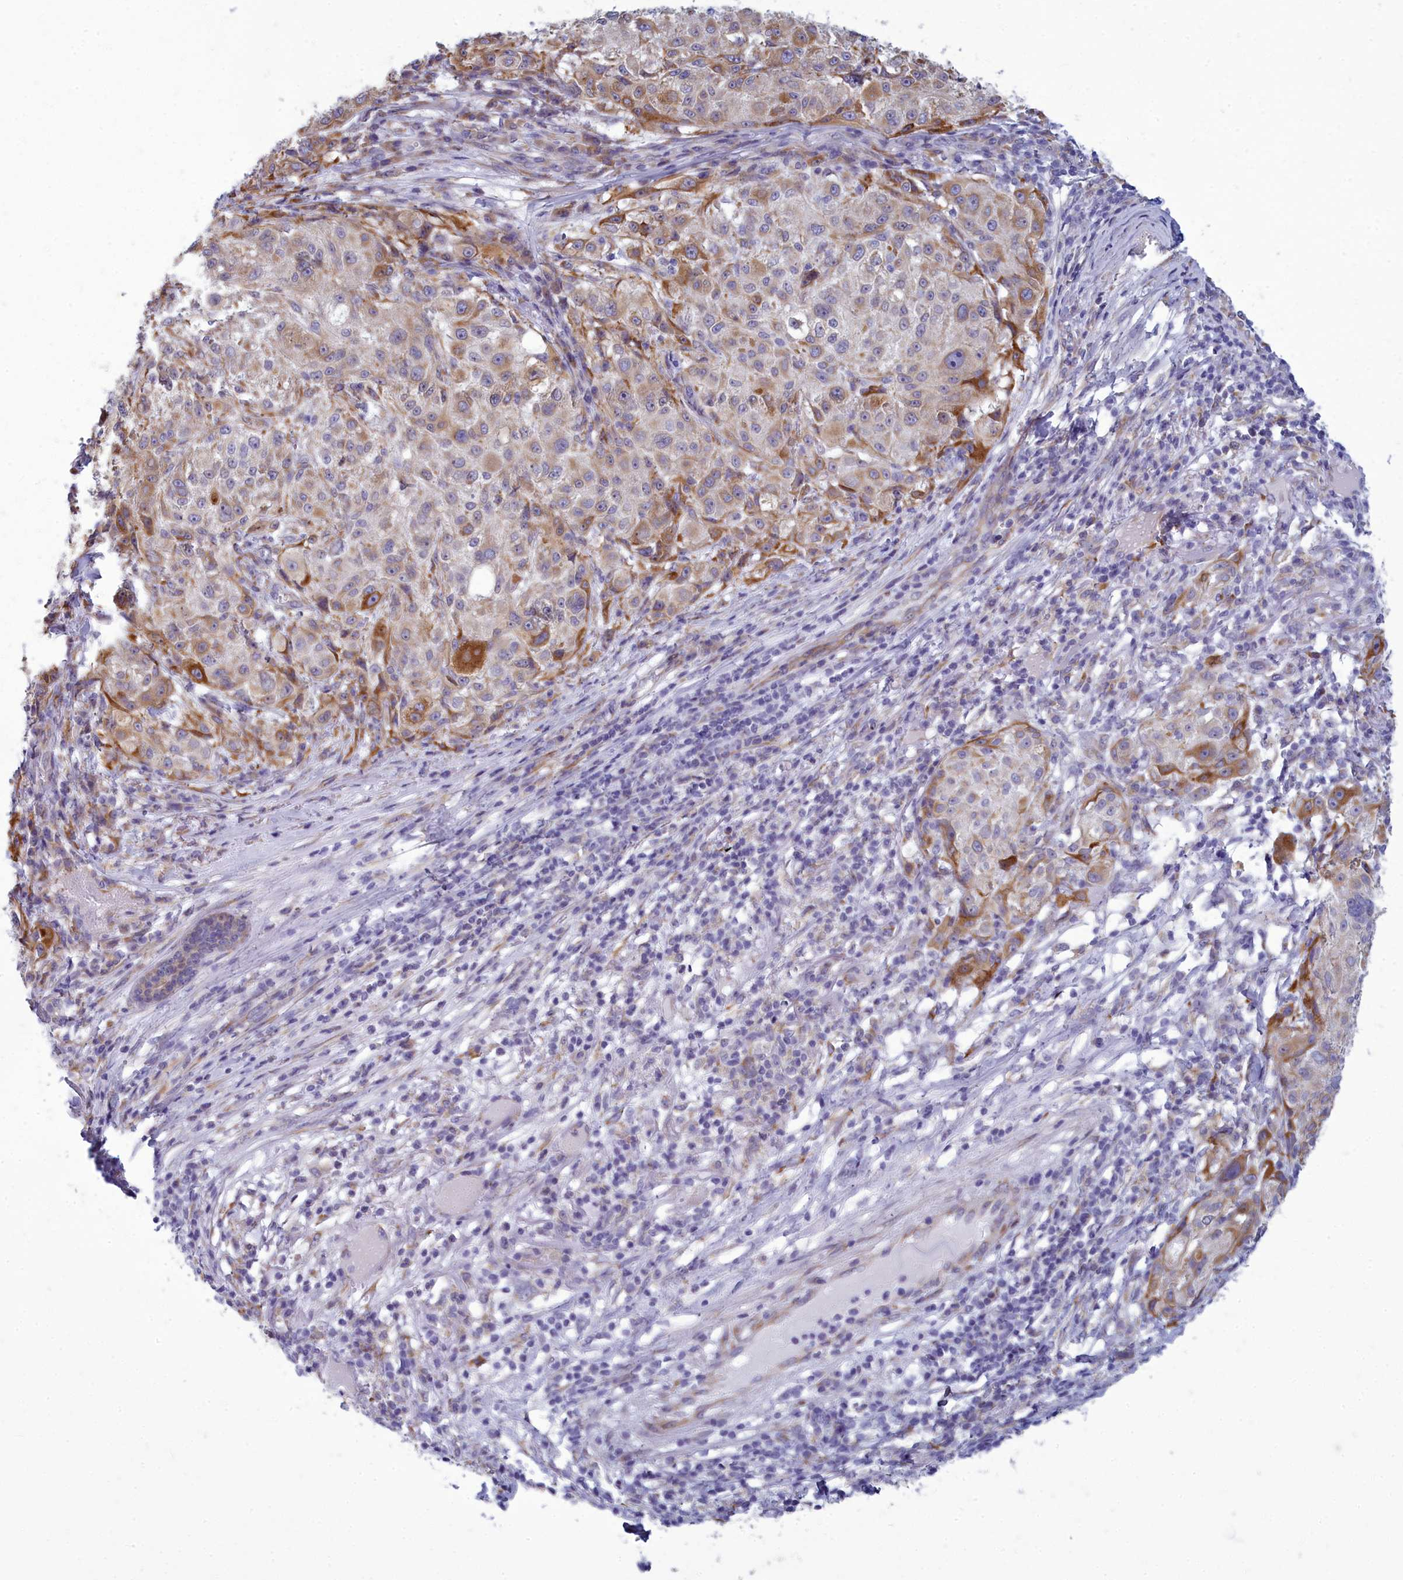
{"staining": {"intensity": "moderate", "quantity": "25%-75%", "location": "cytoplasmic/membranous"}, "tissue": "melanoma", "cell_type": "Tumor cells", "image_type": "cancer", "snomed": [{"axis": "morphology", "description": "Necrosis, NOS"}, {"axis": "morphology", "description": "Malignant melanoma, NOS"}, {"axis": "topography", "description": "Skin"}], "caption": "The photomicrograph shows staining of malignant melanoma, revealing moderate cytoplasmic/membranous protein expression (brown color) within tumor cells. (DAB IHC, brown staining for protein, blue staining for nuclei).", "gene": "CENATAC", "patient": {"sex": "female", "age": 87}}